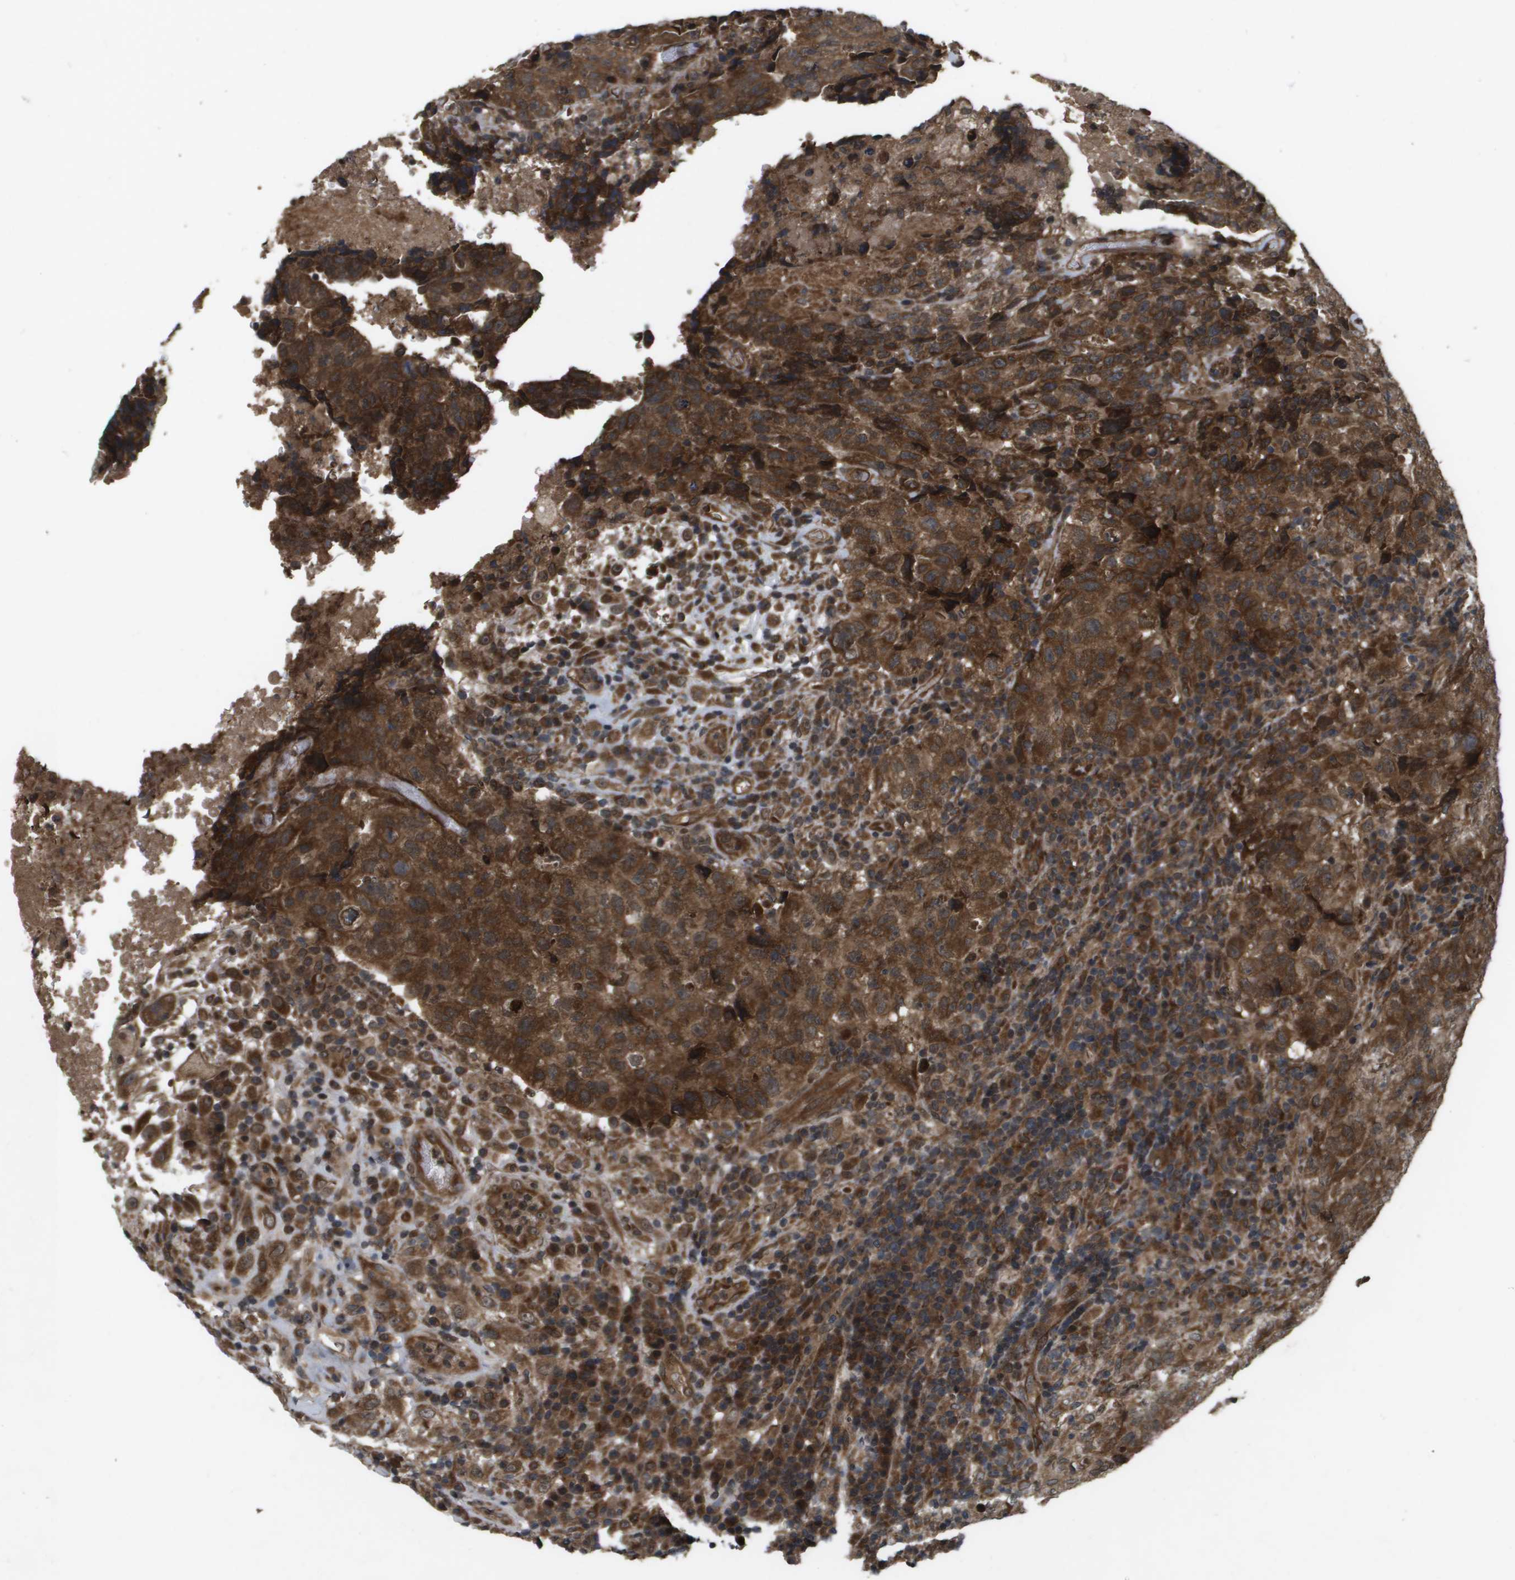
{"staining": {"intensity": "moderate", "quantity": ">75%", "location": "cytoplasmic/membranous"}, "tissue": "testis cancer", "cell_type": "Tumor cells", "image_type": "cancer", "snomed": [{"axis": "morphology", "description": "Necrosis, NOS"}, {"axis": "morphology", "description": "Carcinoma, Embryonal, NOS"}, {"axis": "topography", "description": "Testis"}], "caption": "Moderate cytoplasmic/membranous positivity is appreciated in about >75% of tumor cells in testis cancer (embryonal carcinoma). The protein is stained brown, and the nuclei are stained in blue (DAB IHC with brightfield microscopy, high magnification).", "gene": "SPTLC1", "patient": {"sex": "male", "age": 19}}